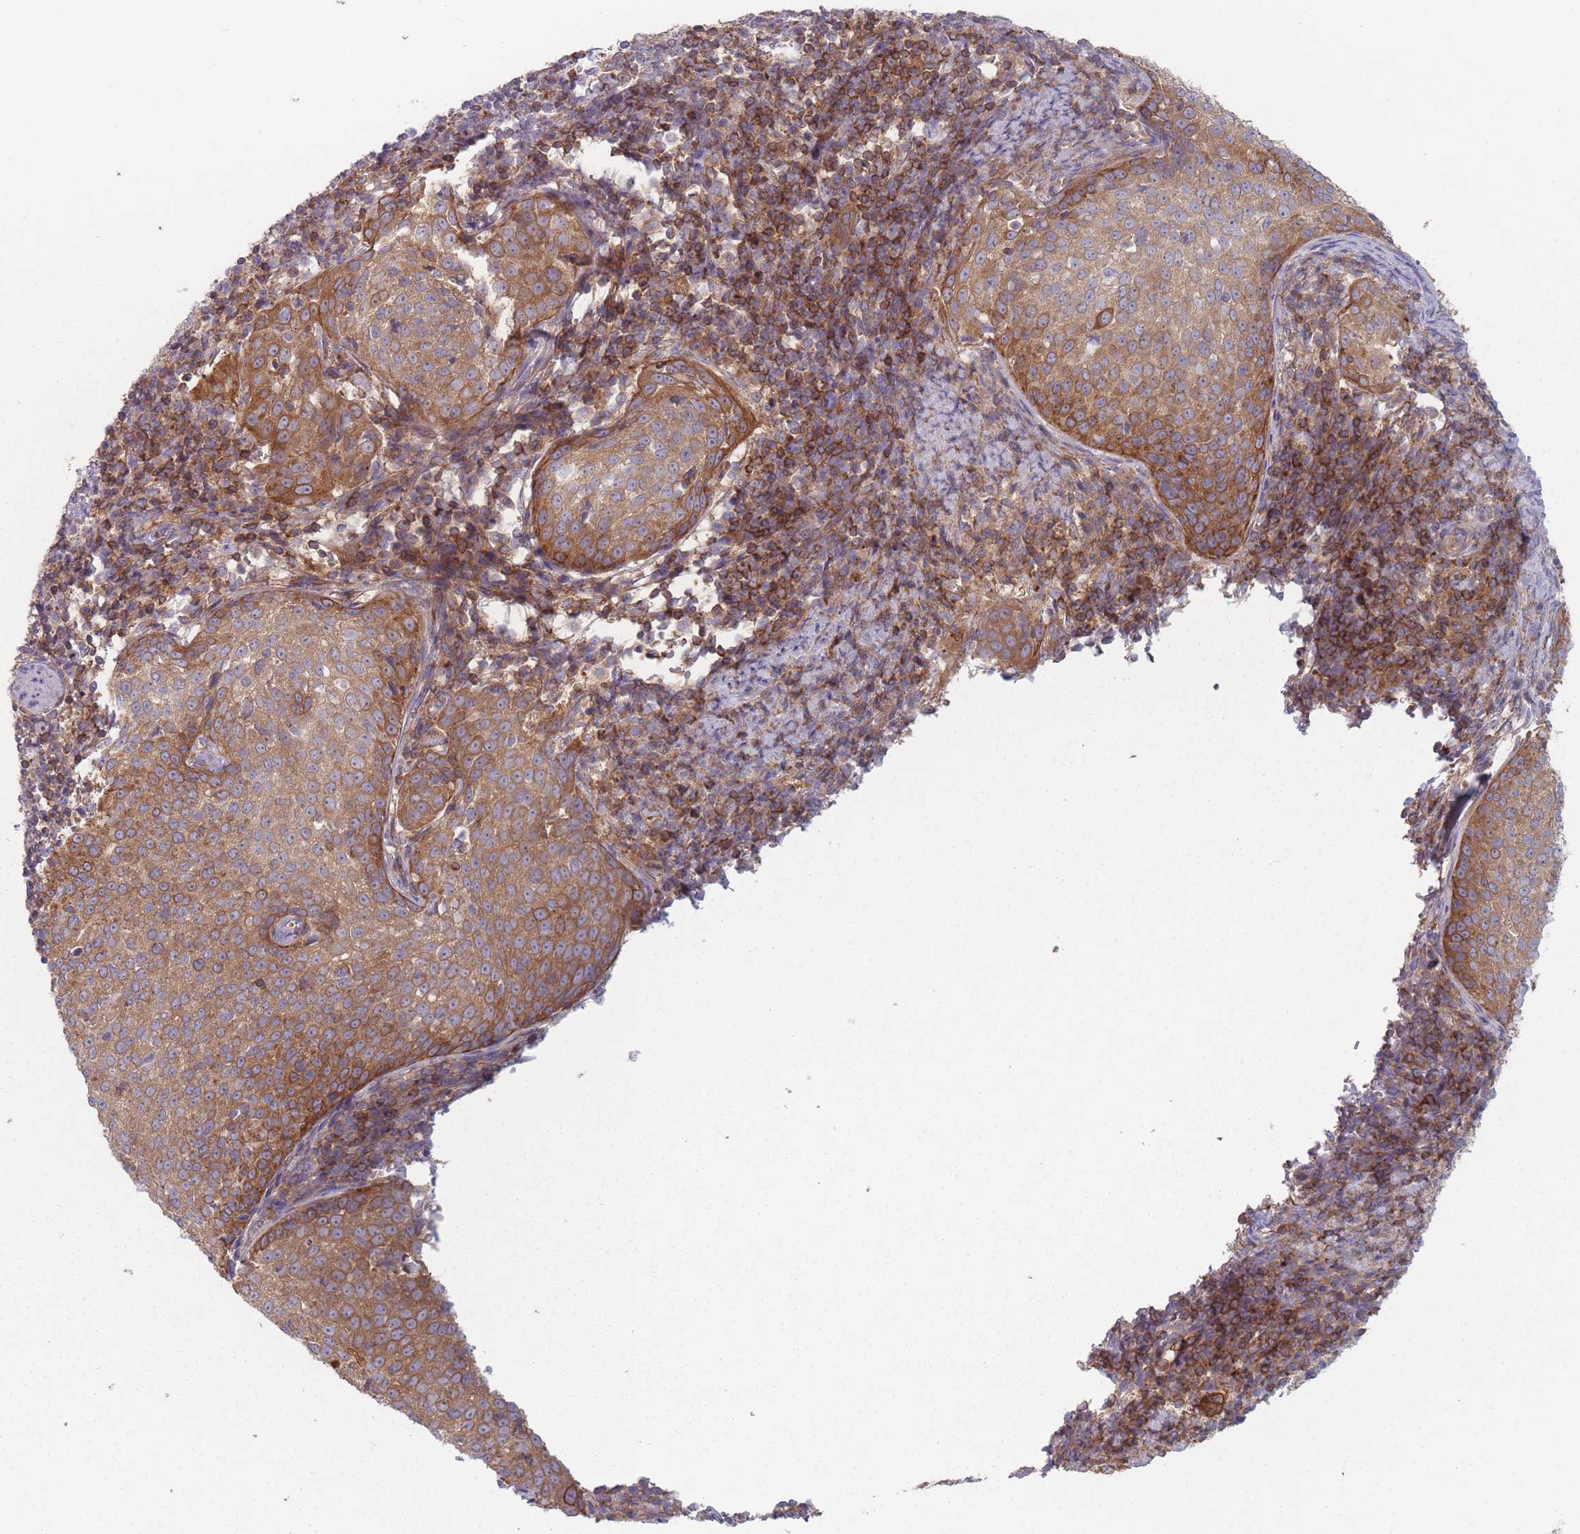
{"staining": {"intensity": "moderate", "quantity": "25%-75%", "location": "cytoplasmic/membranous"}, "tissue": "cervical cancer", "cell_type": "Tumor cells", "image_type": "cancer", "snomed": [{"axis": "morphology", "description": "Squamous cell carcinoma, NOS"}, {"axis": "topography", "description": "Cervix"}], "caption": "Immunohistochemical staining of cervical cancer (squamous cell carcinoma) reveals medium levels of moderate cytoplasmic/membranous staining in approximately 25%-75% of tumor cells. (brown staining indicates protein expression, while blue staining denotes nuclei).", "gene": "HSBP1L1", "patient": {"sex": "female", "age": 57}}